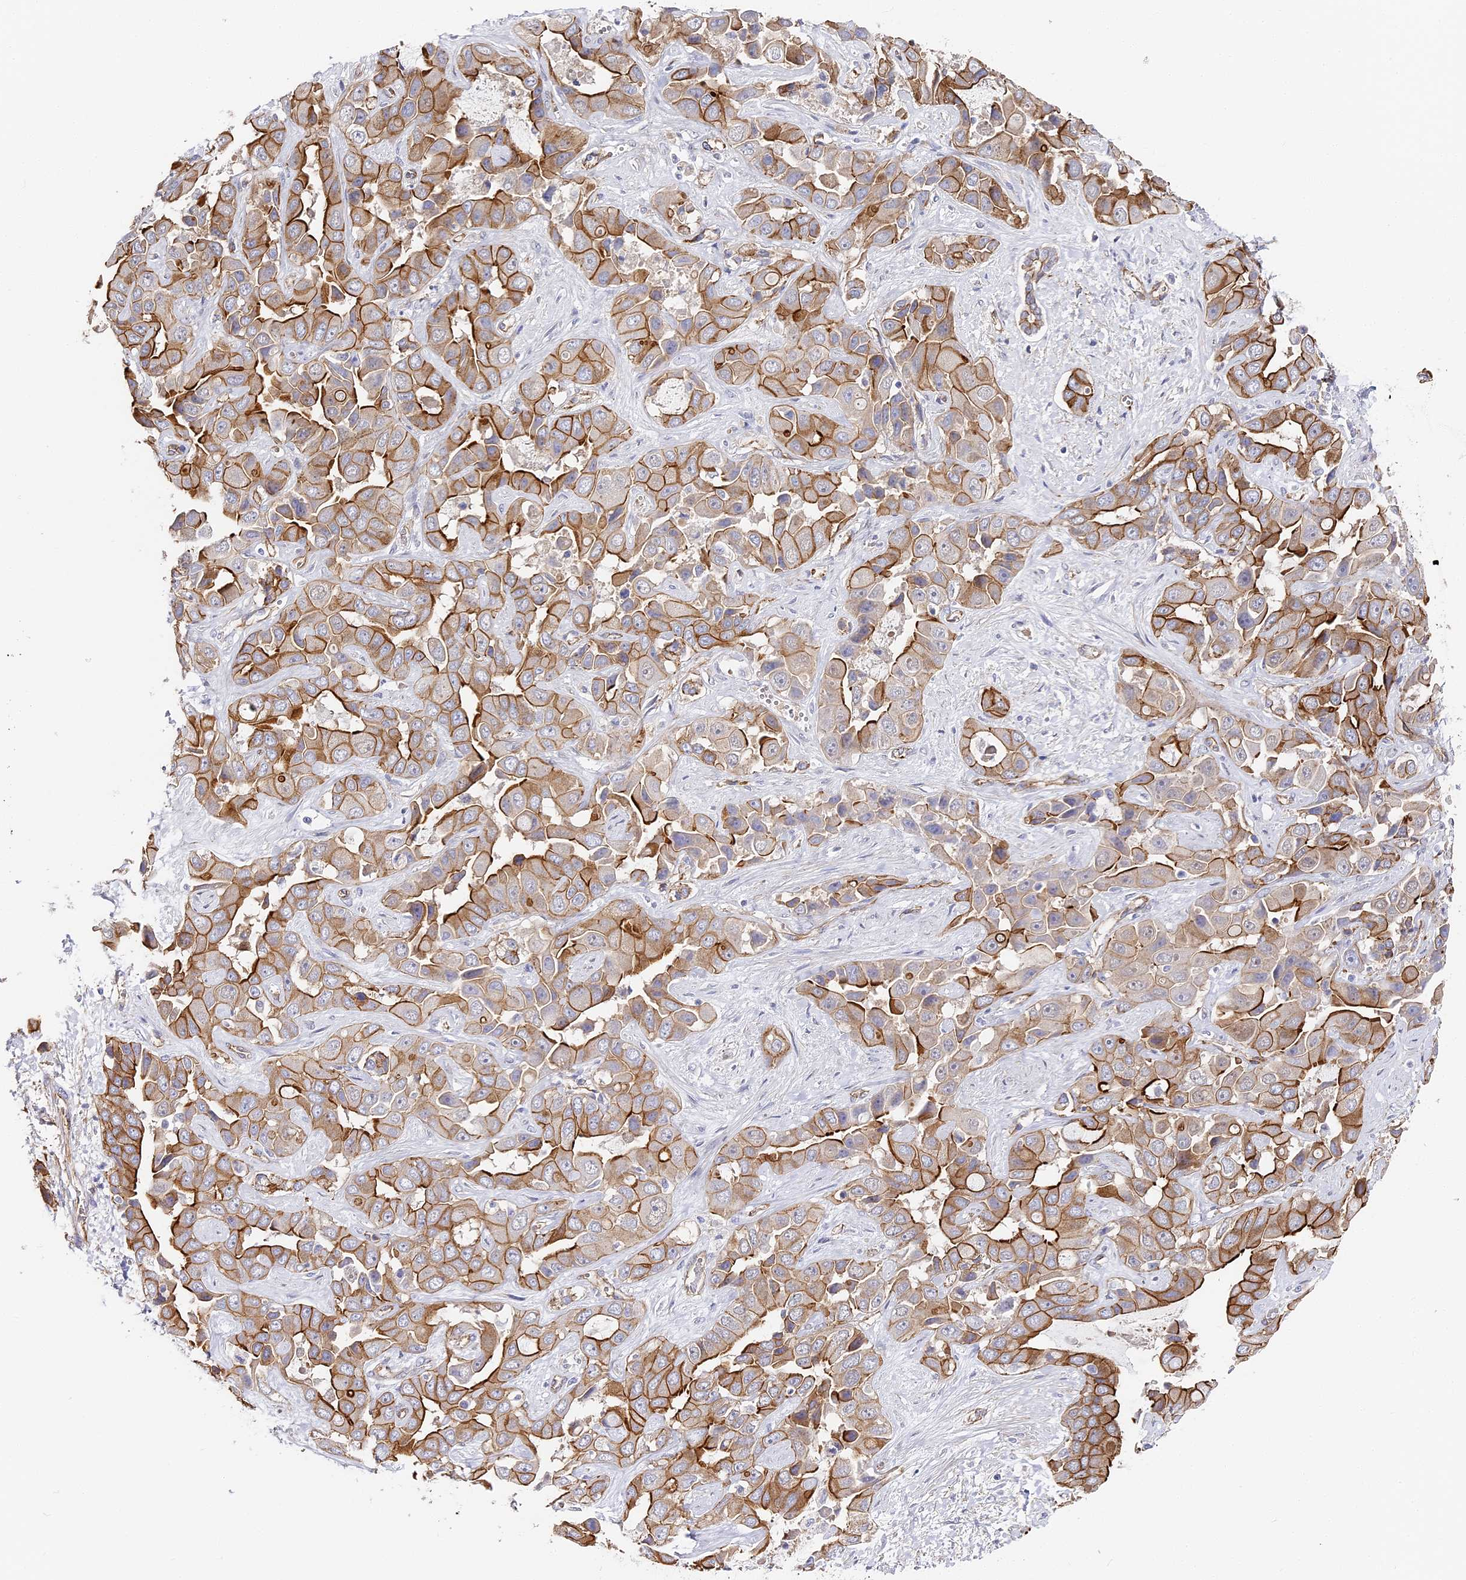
{"staining": {"intensity": "strong", "quantity": "<25%", "location": "cytoplasmic/membranous"}, "tissue": "liver cancer", "cell_type": "Tumor cells", "image_type": "cancer", "snomed": [{"axis": "morphology", "description": "Cholangiocarcinoma"}, {"axis": "topography", "description": "Liver"}], "caption": "Immunohistochemistry (IHC) staining of liver cancer, which demonstrates medium levels of strong cytoplasmic/membranous staining in about <25% of tumor cells indicating strong cytoplasmic/membranous protein positivity. The staining was performed using DAB (3,3'-diaminobenzidine) (brown) for protein detection and nuclei were counterstained in hematoxylin (blue).", "gene": "CCDC30", "patient": {"sex": "female", "age": 52}}